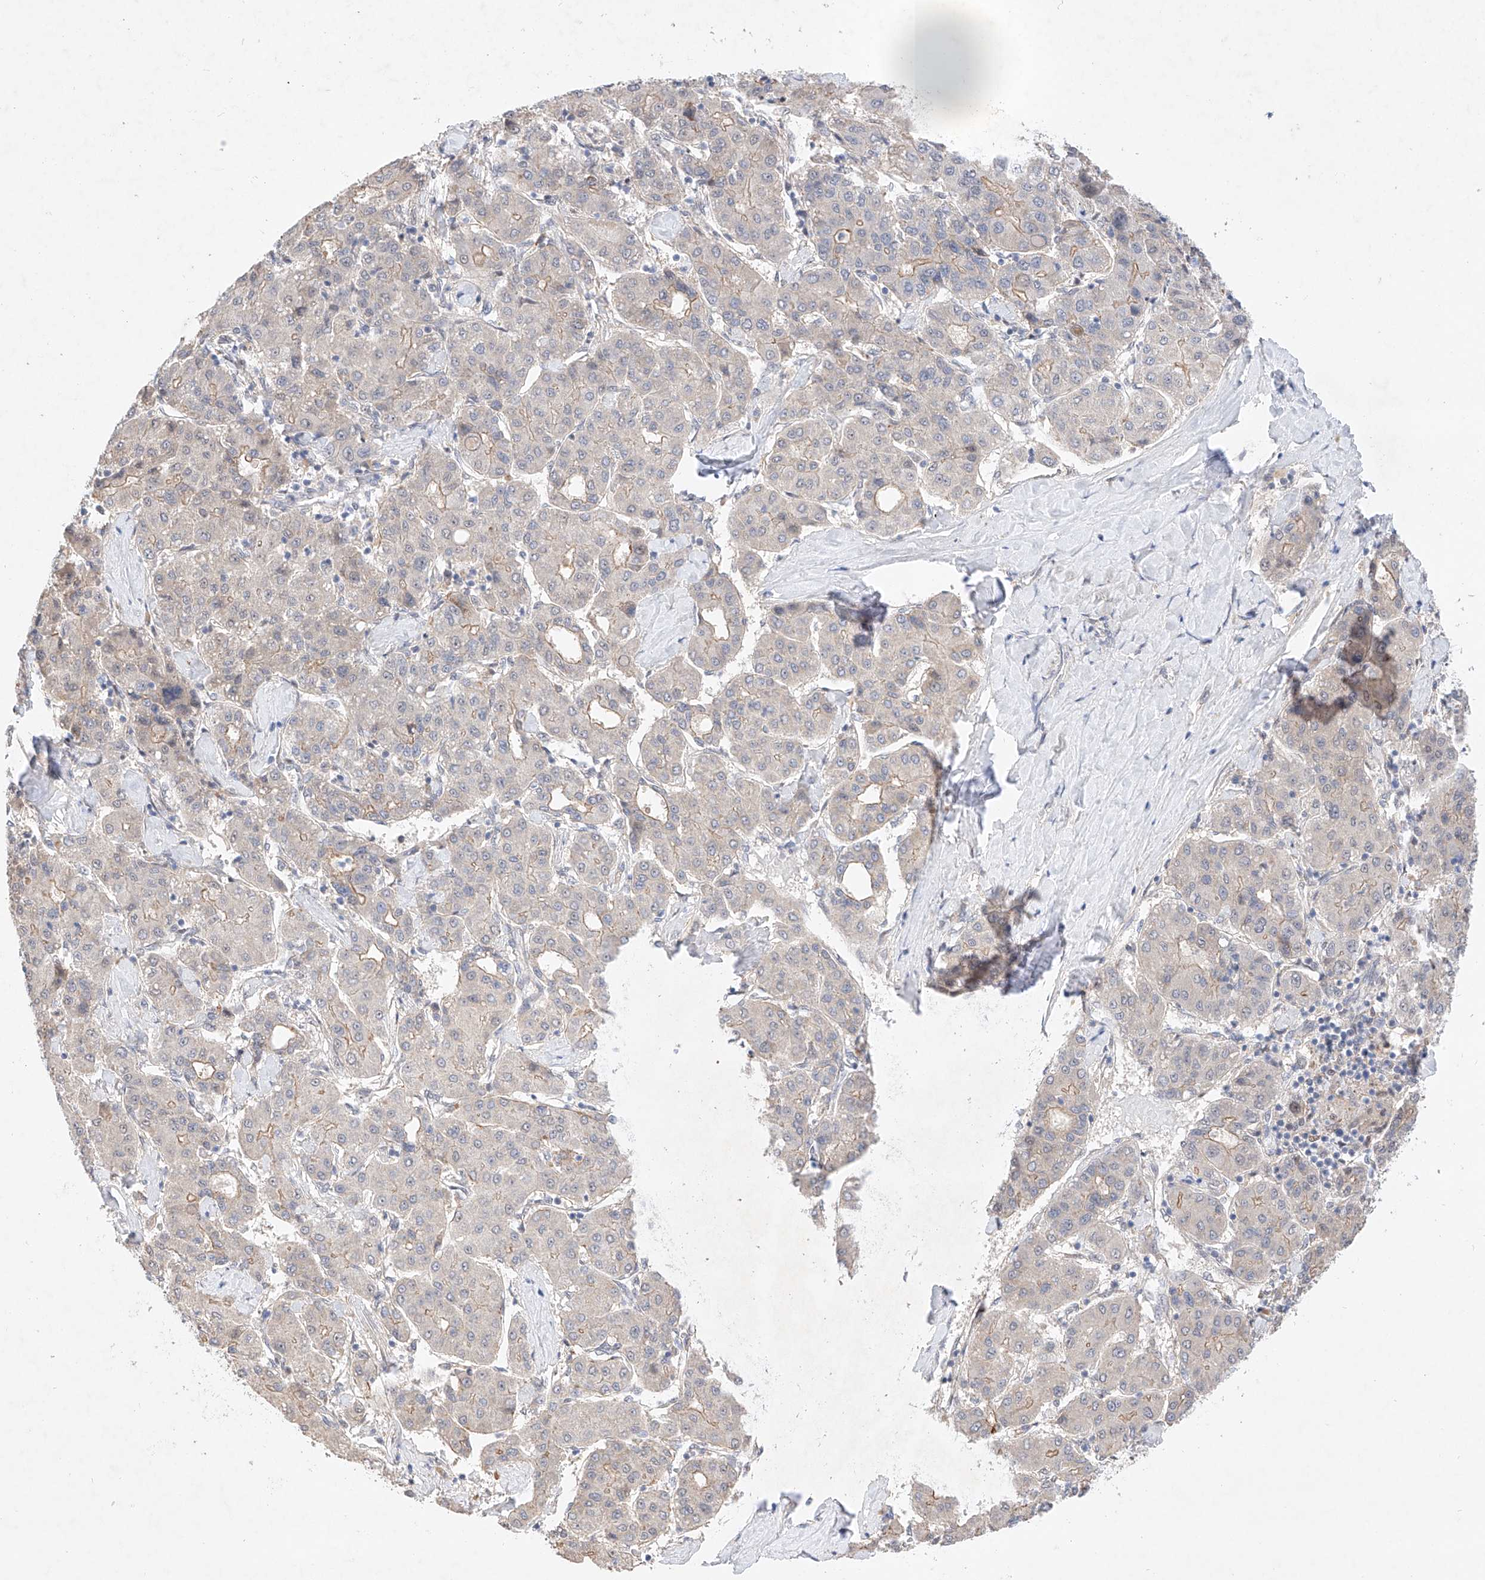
{"staining": {"intensity": "weak", "quantity": "25%-75%", "location": "cytoplasmic/membranous"}, "tissue": "liver cancer", "cell_type": "Tumor cells", "image_type": "cancer", "snomed": [{"axis": "morphology", "description": "Carcinoma, Hepatocellular, NOS"}, {"axis": "topography", "description": "Liver"}], "caption": "Immunohistochemical staining of hepatocellular carcinoma (liver) reveals low levels of weak cytoplasmic/membranous protein positivity in approximately 25%-75% of tumor cells. (IHC, brightfield microscopy, high magnification).", "gene": "IL22RA2", "patient": {"sex": "male", "age": 65}}